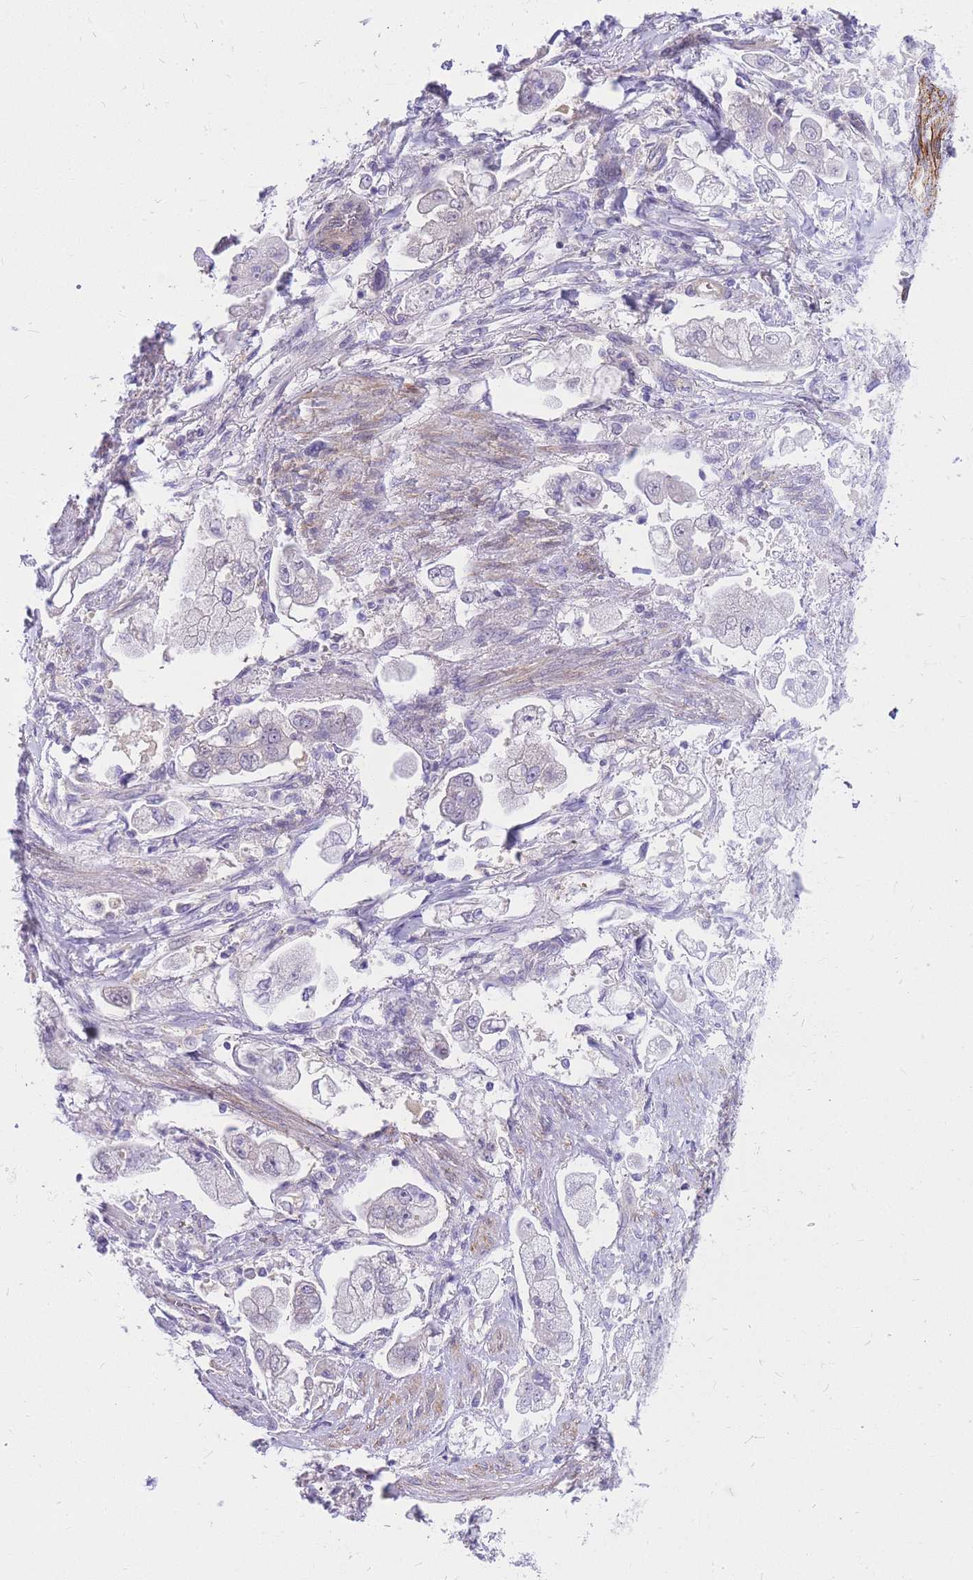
{"staining": {"intensity": "negative", "quantity": "none", "location": "none"}, "tissue": "stomach cancer", "cell_type": "Tumor cells", "image_type": "cancer", "snomed": [{"axis": "morphology", "description": "Adenocarcinoma, NOS"}, {"axis": "topography", "description": "Stomach"}], "caption": "Stomach cancer (adenocarcinoma) stained for a protein using immunohistochemistry demonstrates no staining tumor cells.", "gene": "S100PBP", "patient": {"sex": "male", "age": 62}}